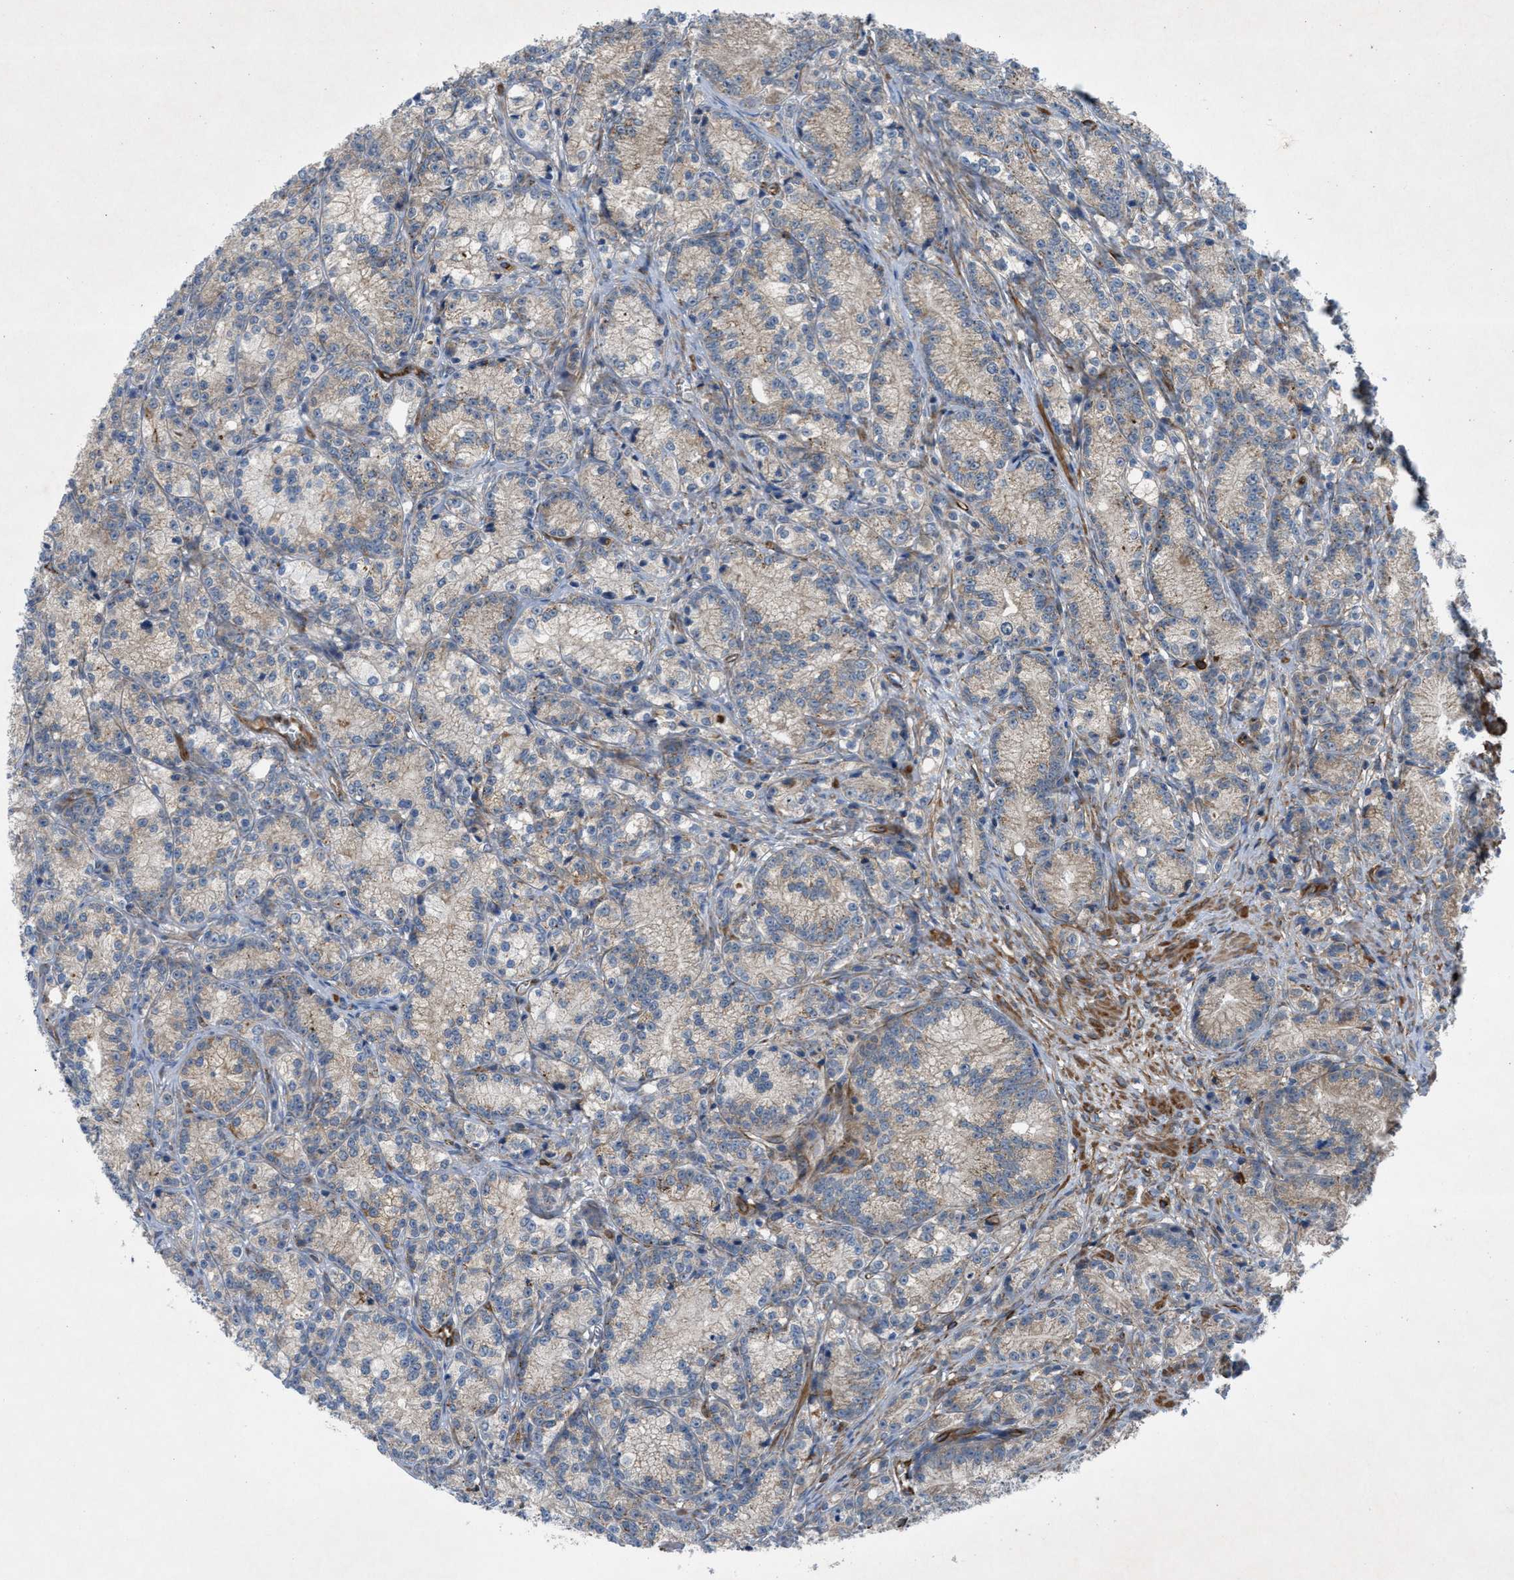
{"staining": {"intensity": "weak", "quantity": "<25%", "location": "cytoplasmic/membranous"}, "tissue": "prostate cancer", "cell_type": "Tumor cells", "image_type": "cancer", "snomed": [{"axis": "morphology", "description": "Adenocarcinoma, Low grade"}, {"axis": "topography", "description": "Prostate"}], "caption": "High magnification brightfield microscopy of prostate cancer (adenocarcinoma (low-grade)) stained with DAB (brown) and counterstained with hematoxylin (blue): tumor cells show no significant staining.", "gene": "SLC6A9", "patient": {"sex": "male", "age": 89}}